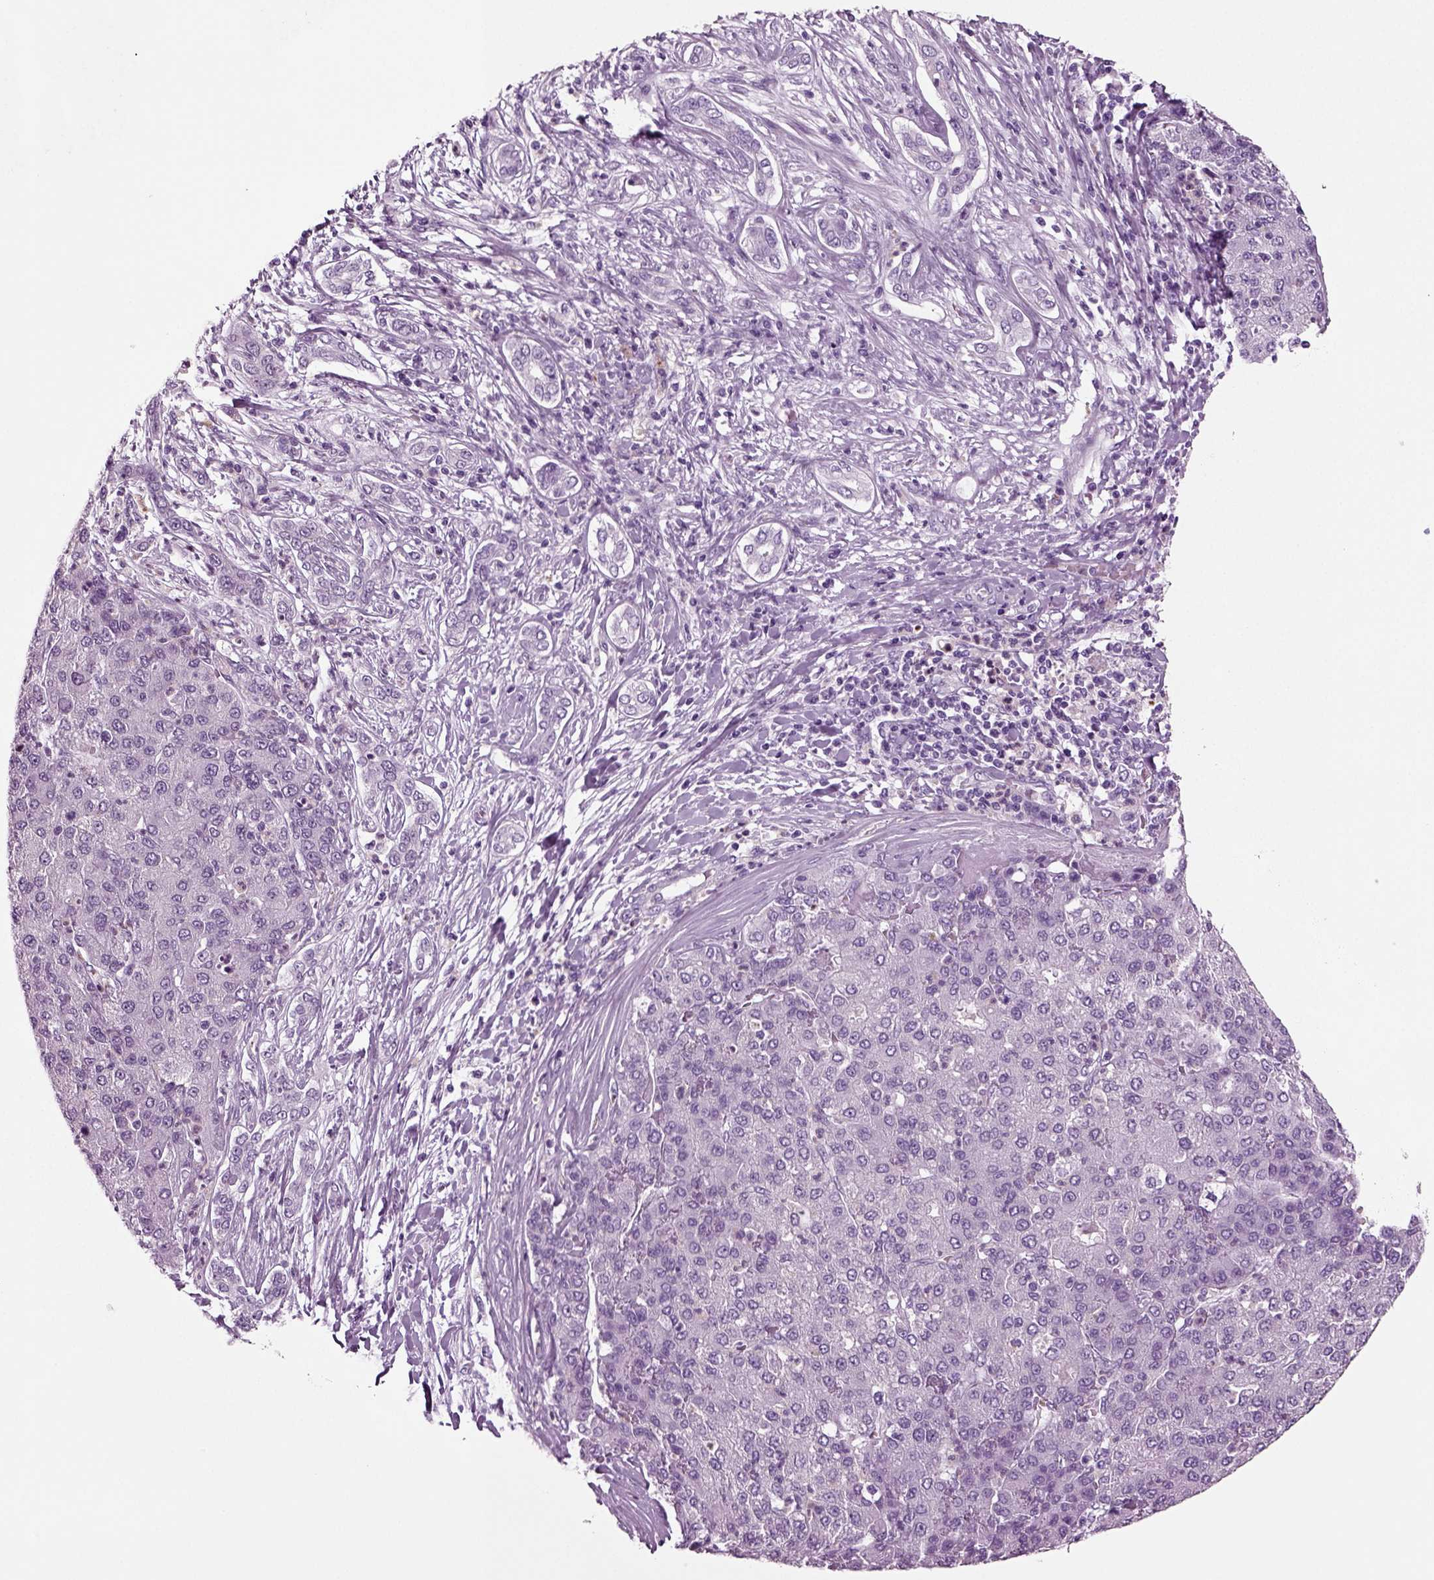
{"staining": {"intensity": "negative", "quantity": "none", "location": "none"}, "tissue": "liver cancer", "cell_type": "Tumor cells", "image_type": "cancer", "snomed": [{"axis": "morphology", "description": "Carcinoma, Hepatocellular, NOS"}, {"axis": "topography", "description": "Liver"}], "caption": "Tumor cells are negative for brown protein staining in liver cancer.", "gene": "CRABP1", "patient": {"sex": "male", "age": 65}}